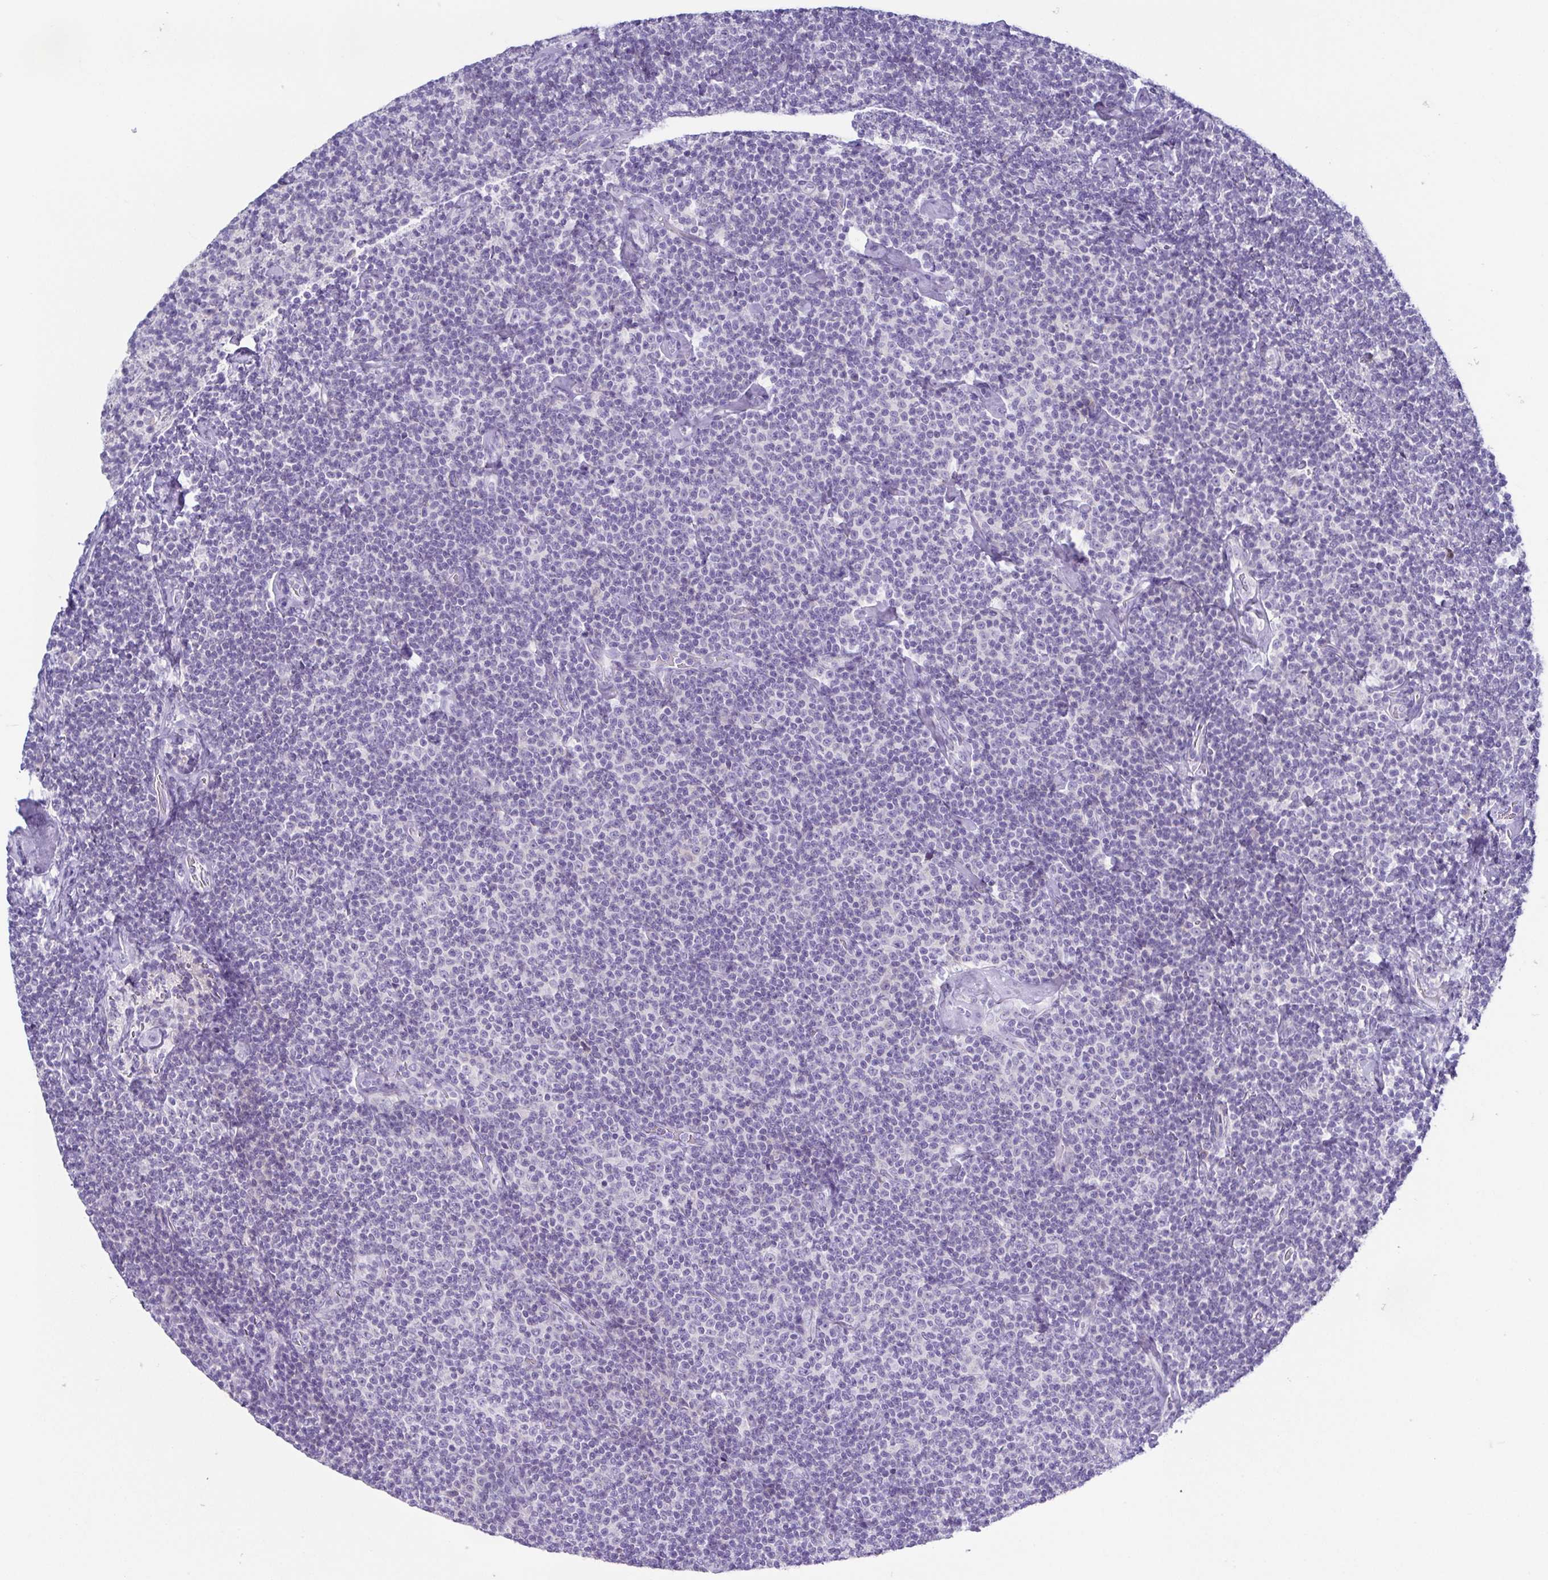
{"staining": {"intensity": "negative", "quantity": "none", "location": "none"}, "tissue": "lymphoma", "cell_type": "Tumor cells", "image_type": "cancer", "snomed": [{"axis": "morphology", "description": "Malignant lymphoma, non-Hodgkin's type, Low grade"}, {"axis": "topography", "description": "Lymph node"}], "caption": "High magnification brightfield microscopy of lymphoma stained with DAB (3,3'-diaminobenzidine) (brown) and counterstained with hematoxylin (blue): tumor cells show no significant staining.", "gene": "RDH11", "patient": {"sex": "male", "age": 81}}